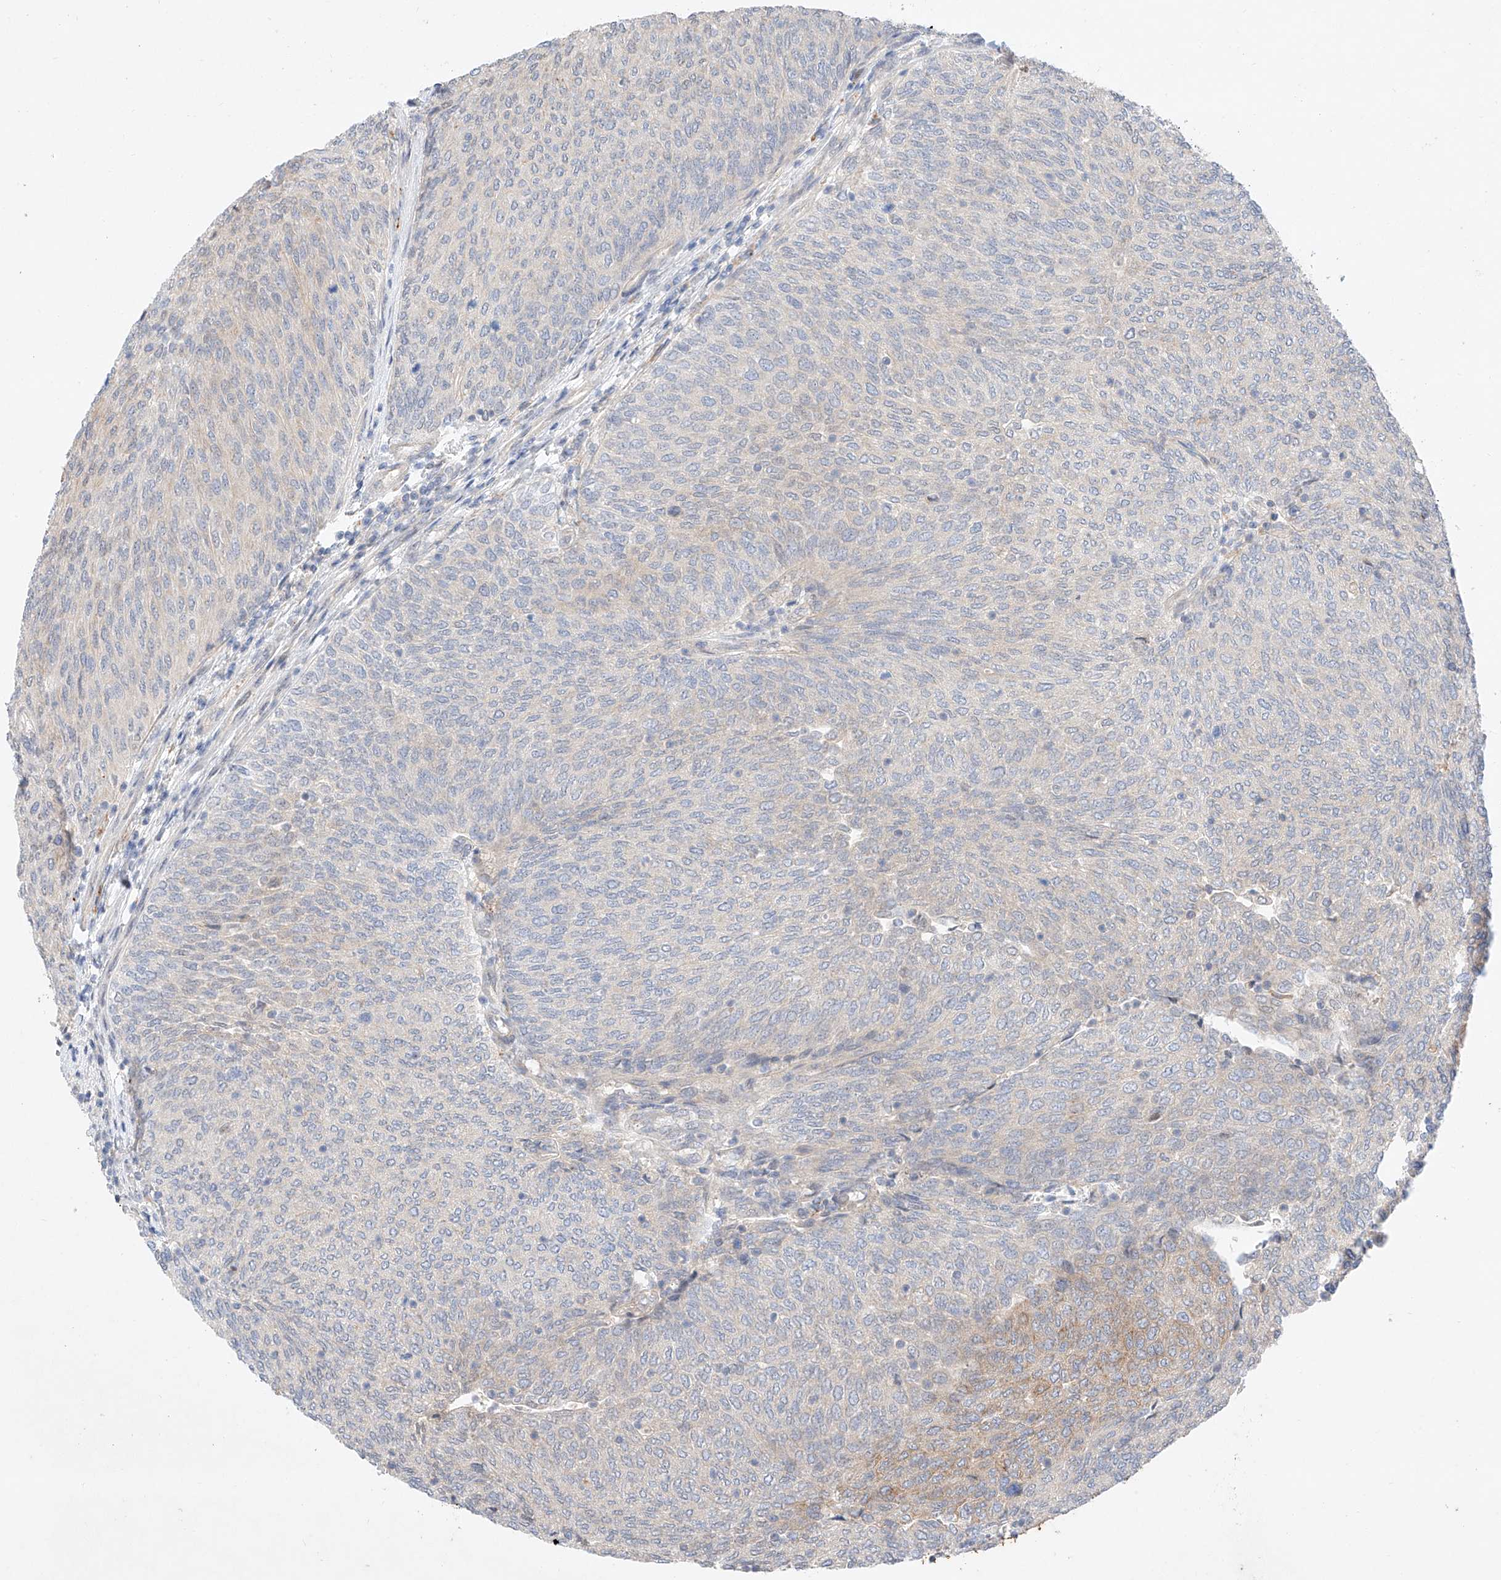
{"staining": {"intensity": "moderate", "quantity": "<25%", "location": "cytoplasmic/membranous"}, "tissue": "urothelial cancer", "cell_type": "Tumor cells", "image_type": "cancer", "snomed": [{"axis": "morphology", "description": "Urothelial carcinoma, Low grade"}, {"axis": "topography", "description": "Urinary bladder"}], "caption": "A low amount of moderate cytoplasmic/membranous positivity is present in approximately <25% of tumor cells in low-grade urothelial carcinoma tissue.", "gene": "GCNT1", "patient": {"sex": "female", "age": 79}}